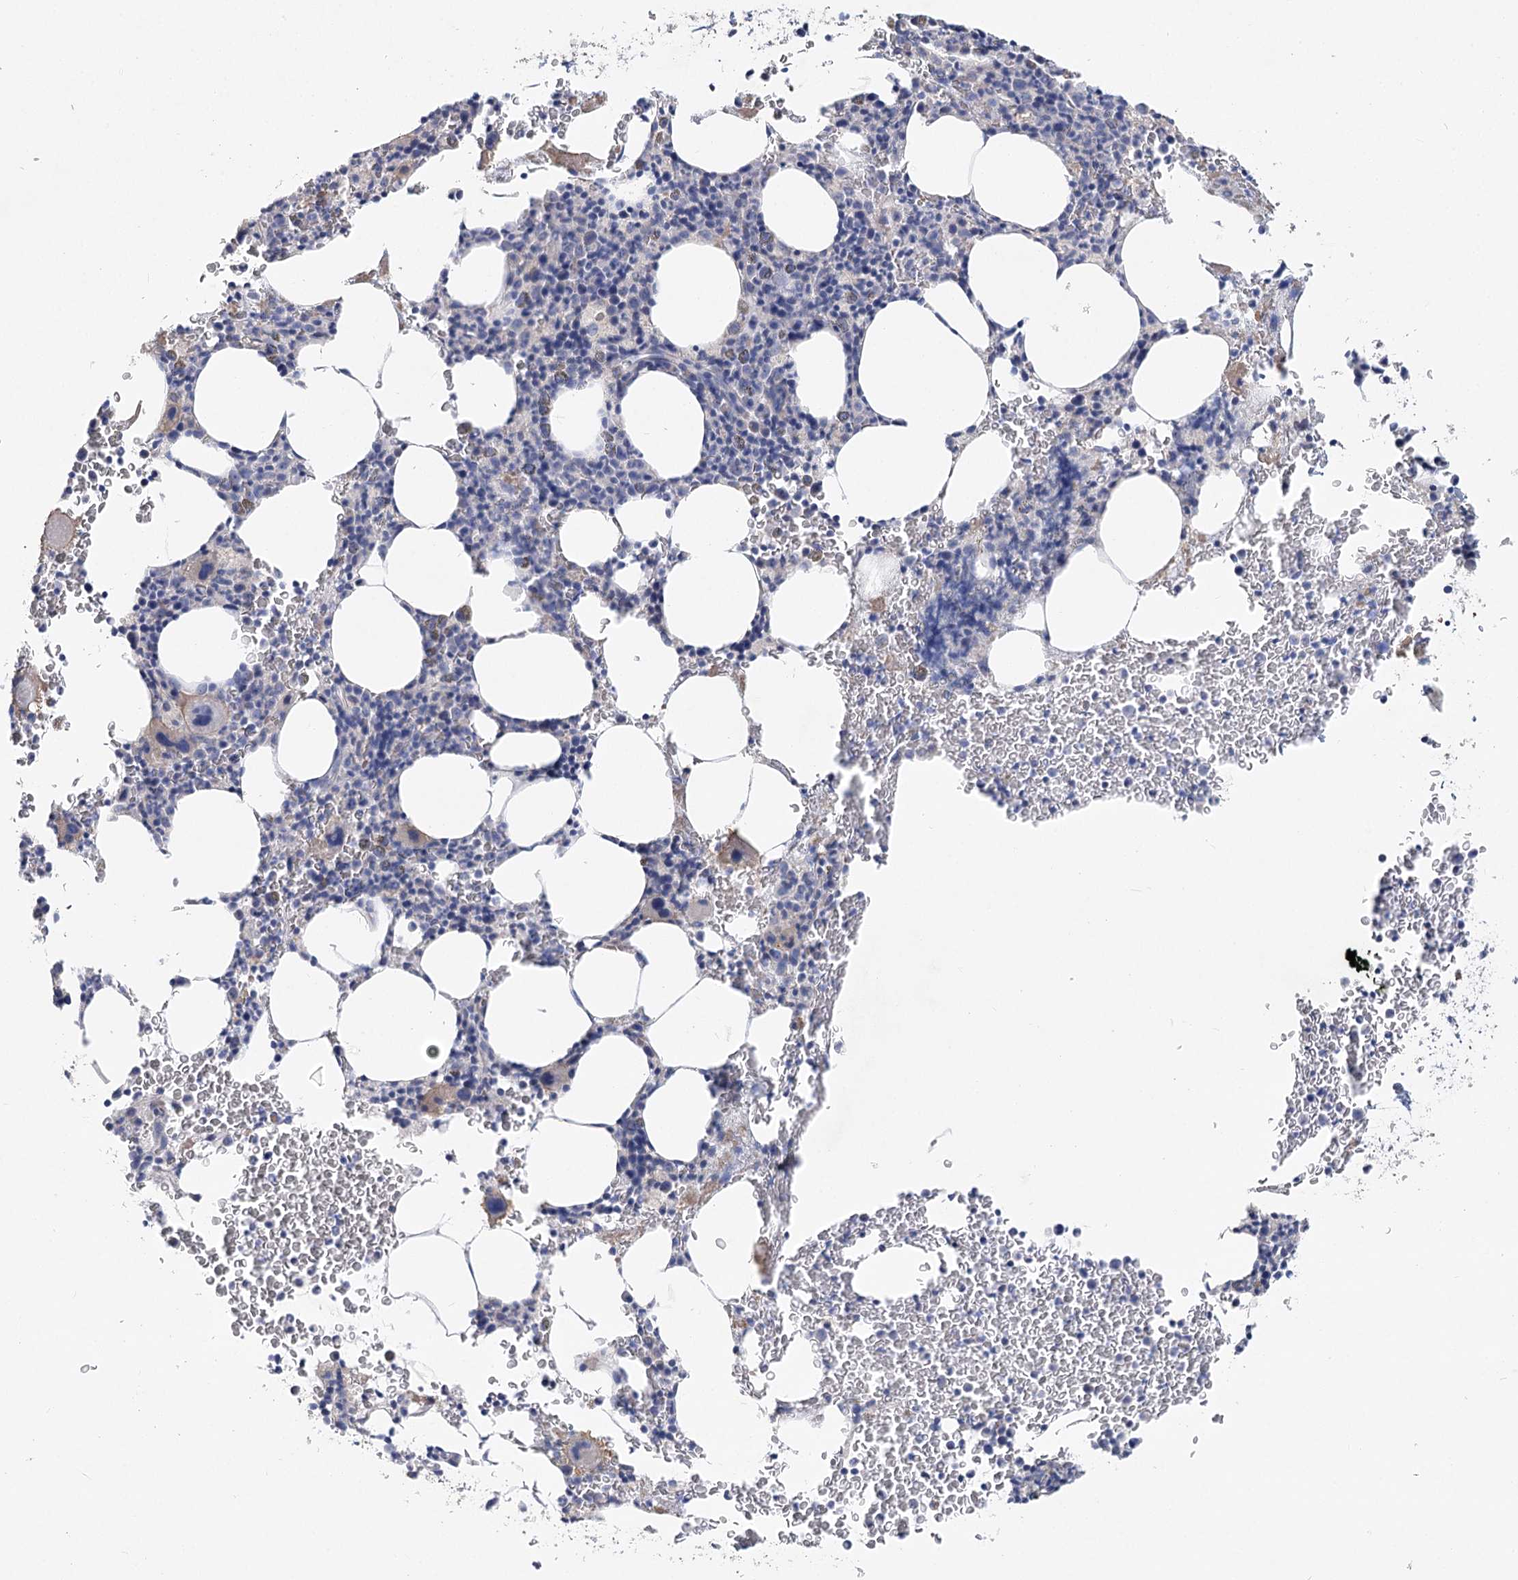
{"staining": {"intensity": "weak", "quantity": "<25%", "location": "cytoplasmic/membranous"}, "tissue": "bone marrow", "cell_type": "Hematopoietic cells", "image_type": "normal", "snomed": [{"axis": "morphology", "description": "Normal tissue, NOS"}, {"axis": "topography", "description": "Bone marrow"}], "caption": "Immunohistochemistry (IHC) image of normal bone marrow stained for a protein (brown), which reveals no staining in hematopoietic cells.", "gene": "TMEM187", "patient": {"sex": "male", "age": 79}}